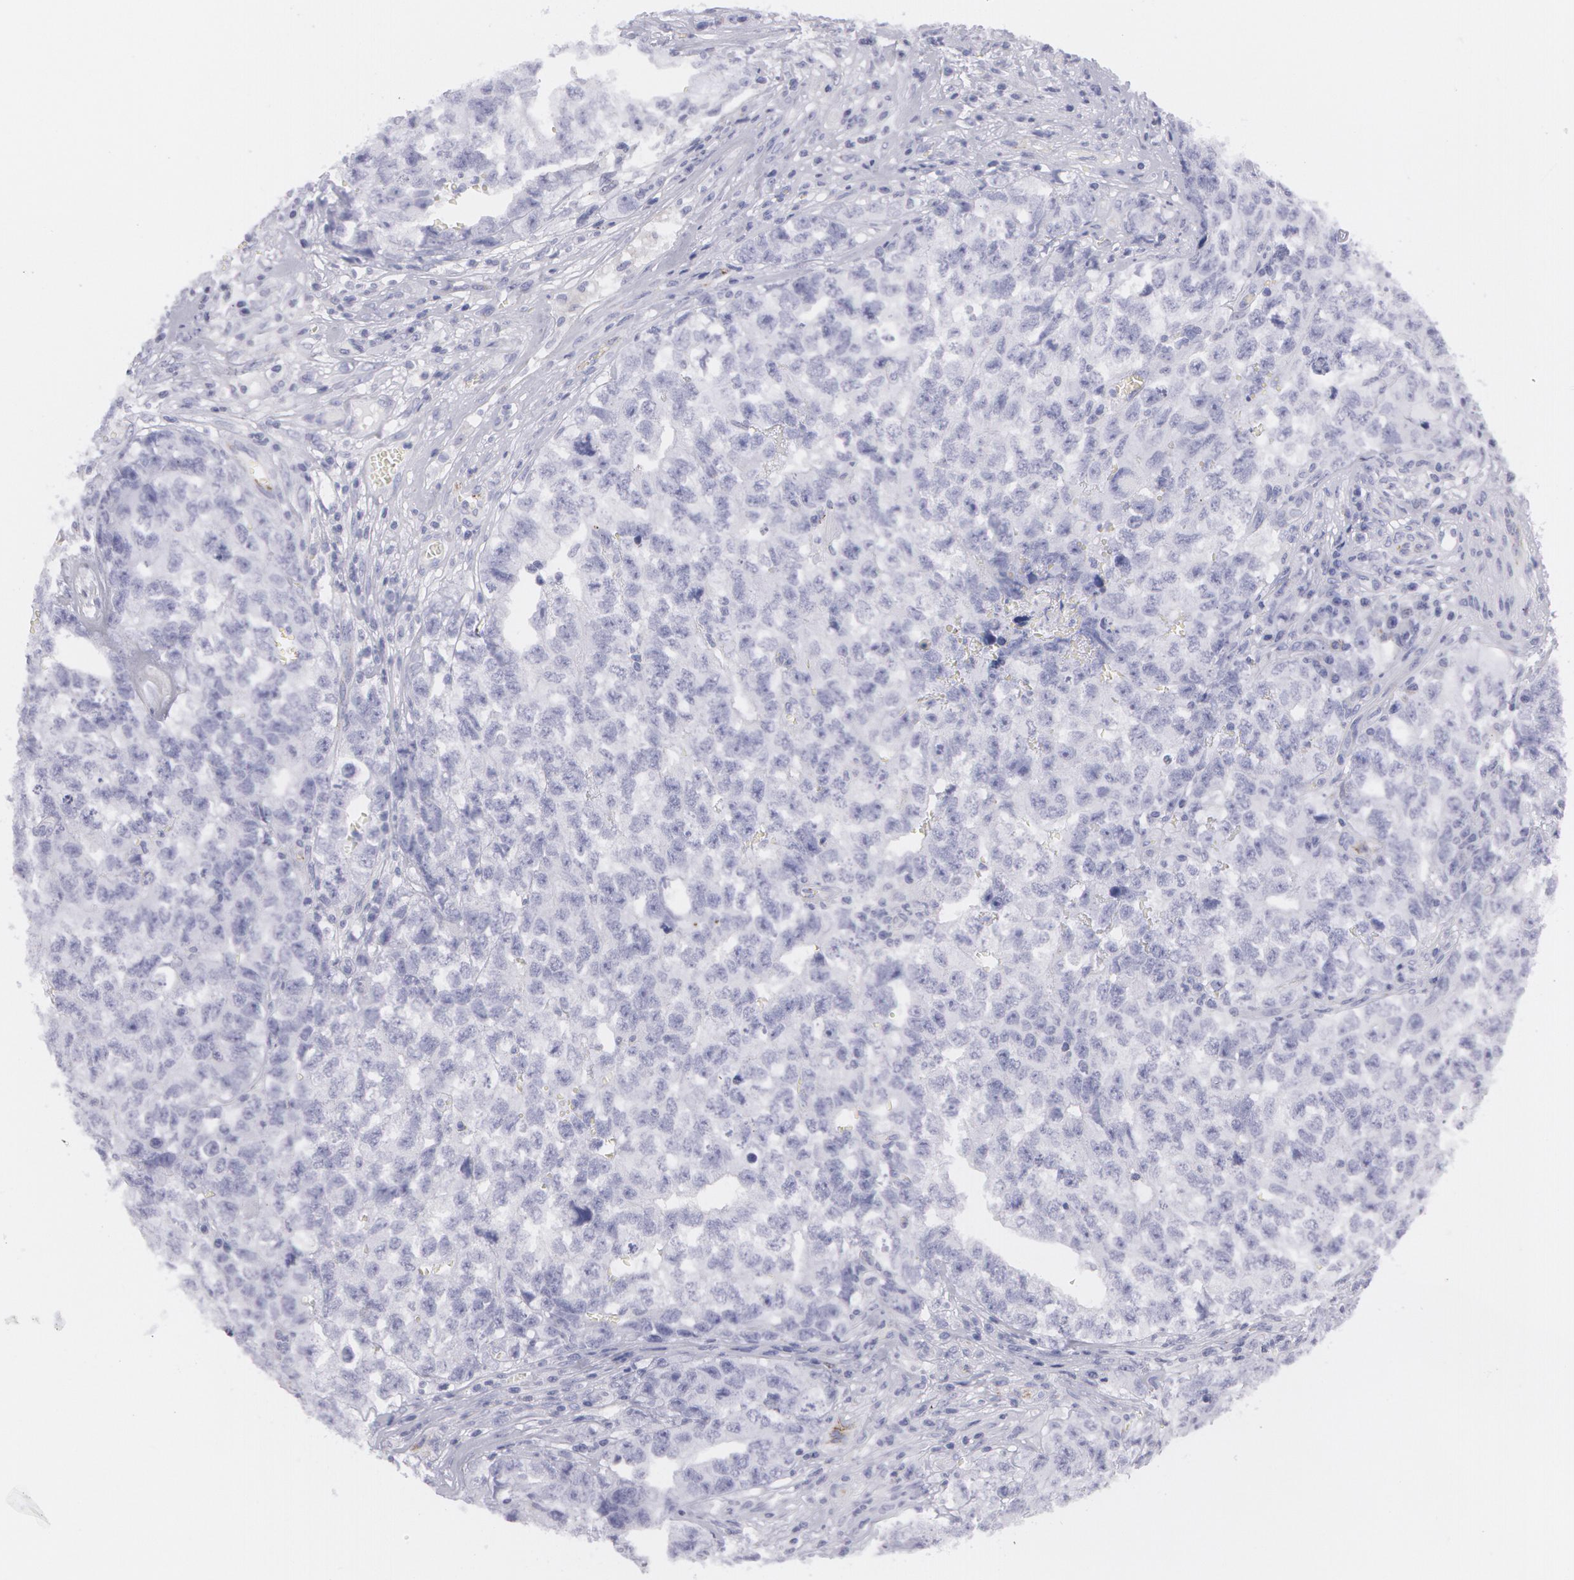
{"staining": {"intensity": "negative", "quantity": "none", "location": "none"}, "tissue": "testis cancer", "cell_type": "Tumor cells", "image_type": "cancer", "snomed": [{"axis": "morphology", "description": "Carcinoma, Embryonal, NOS"}, {"axis": "topography", "description": "Testis"}], "caption": "An IHC histopathology image of testis cancer is shown. There is no staining in tumor cells of testis cancer.", "gene": "AMACR", "patient": {"sex": "male", "age": 31}}